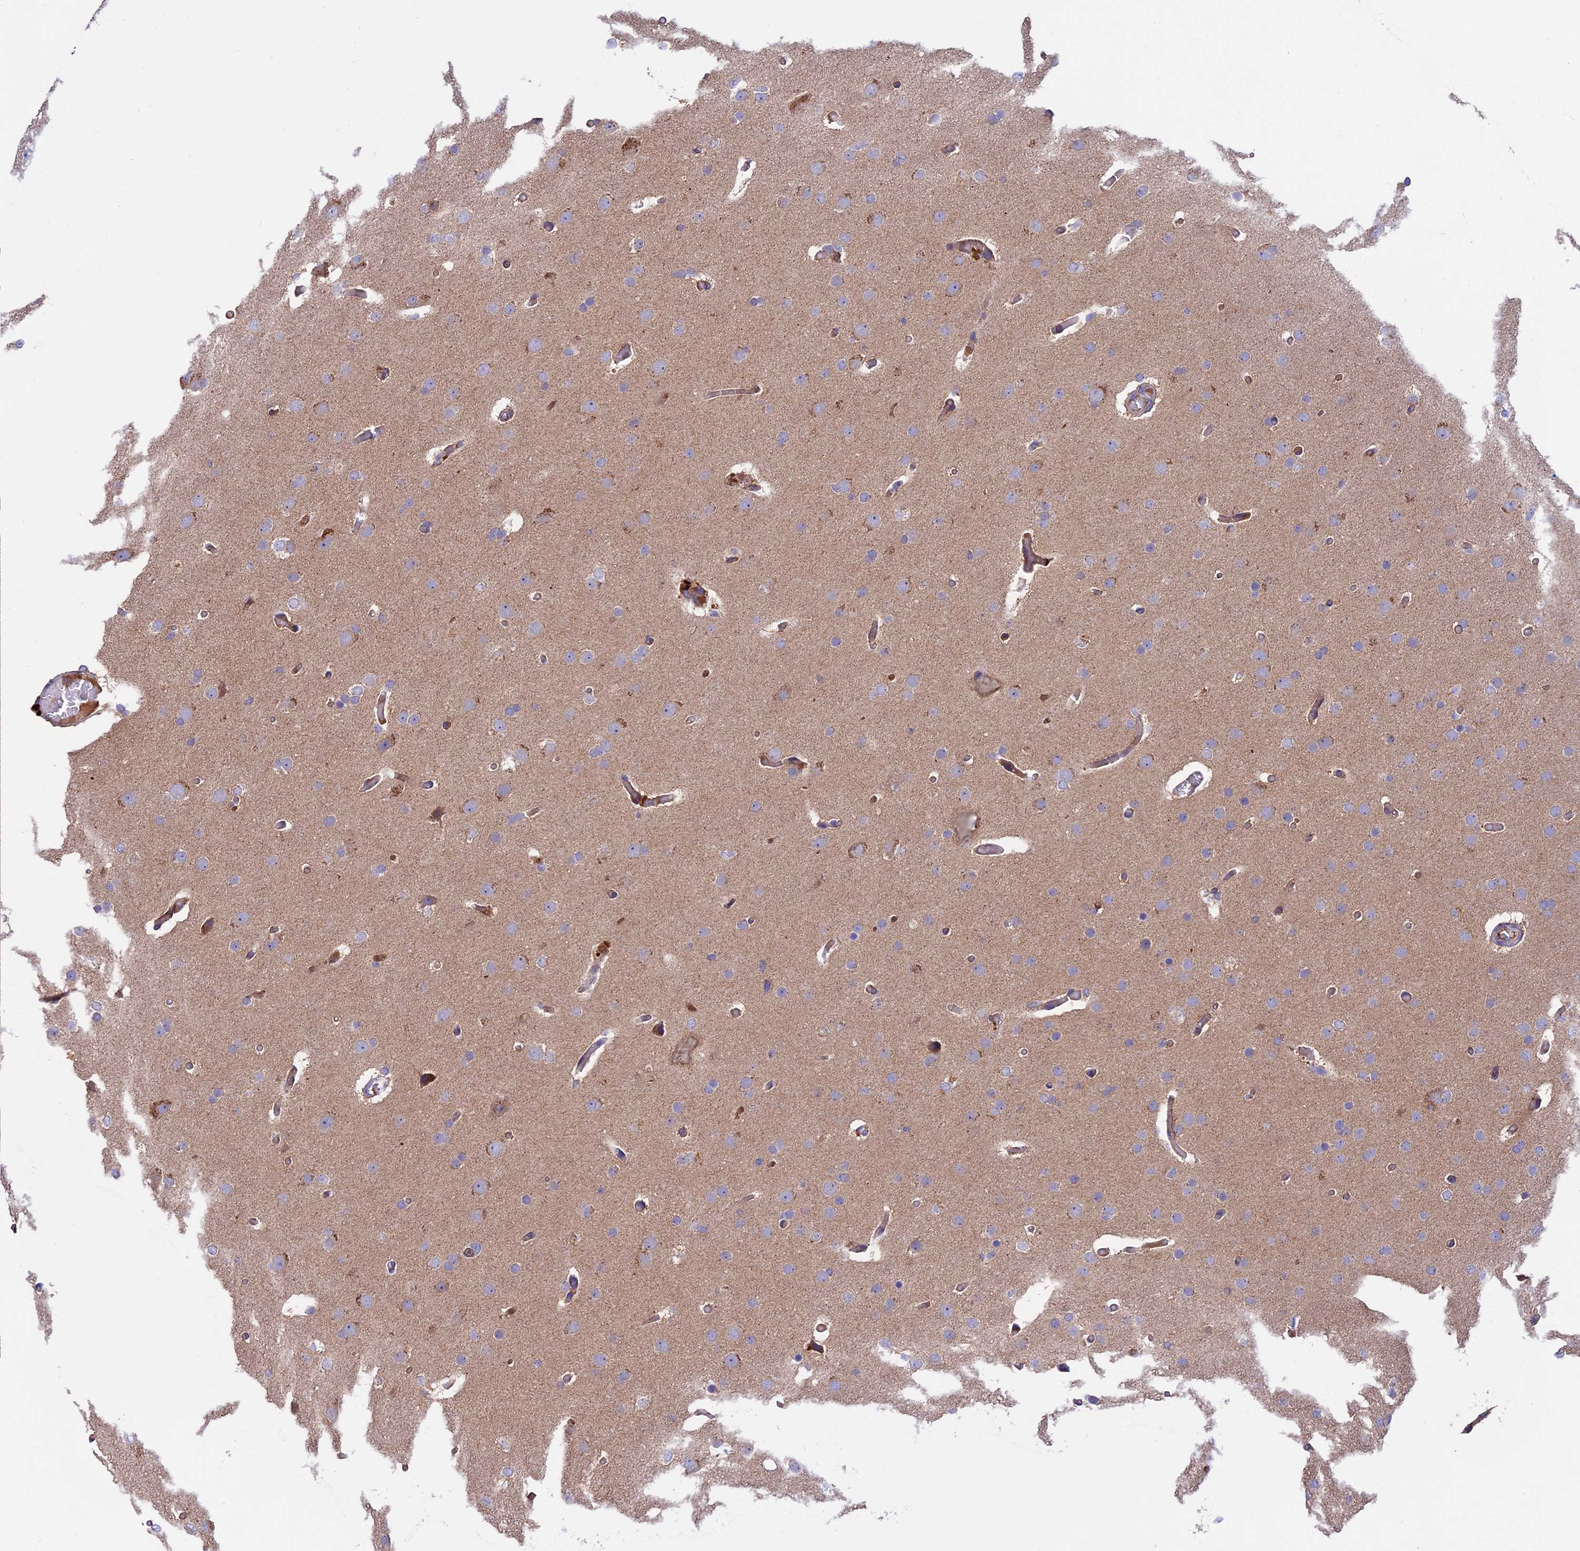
{"staining": {"intensity": "negative", "quantity": "none", "location": "none"}, "tissue": "glioma", "cell_type": "Tumor cells", "image_type": "cancer", "snomed": [{"axis": "morphology", "description": "Glioma, malignant, High grade"}, {"axis": "topography", "description": "Cerebral cortex"}], "caption": "This is an IHC photomicrograph of human malignant glioma (high-grade). There is no expression in tumor cells.", "gene": "PTPN9", "patient": {"sex": "female", "age": 36}}